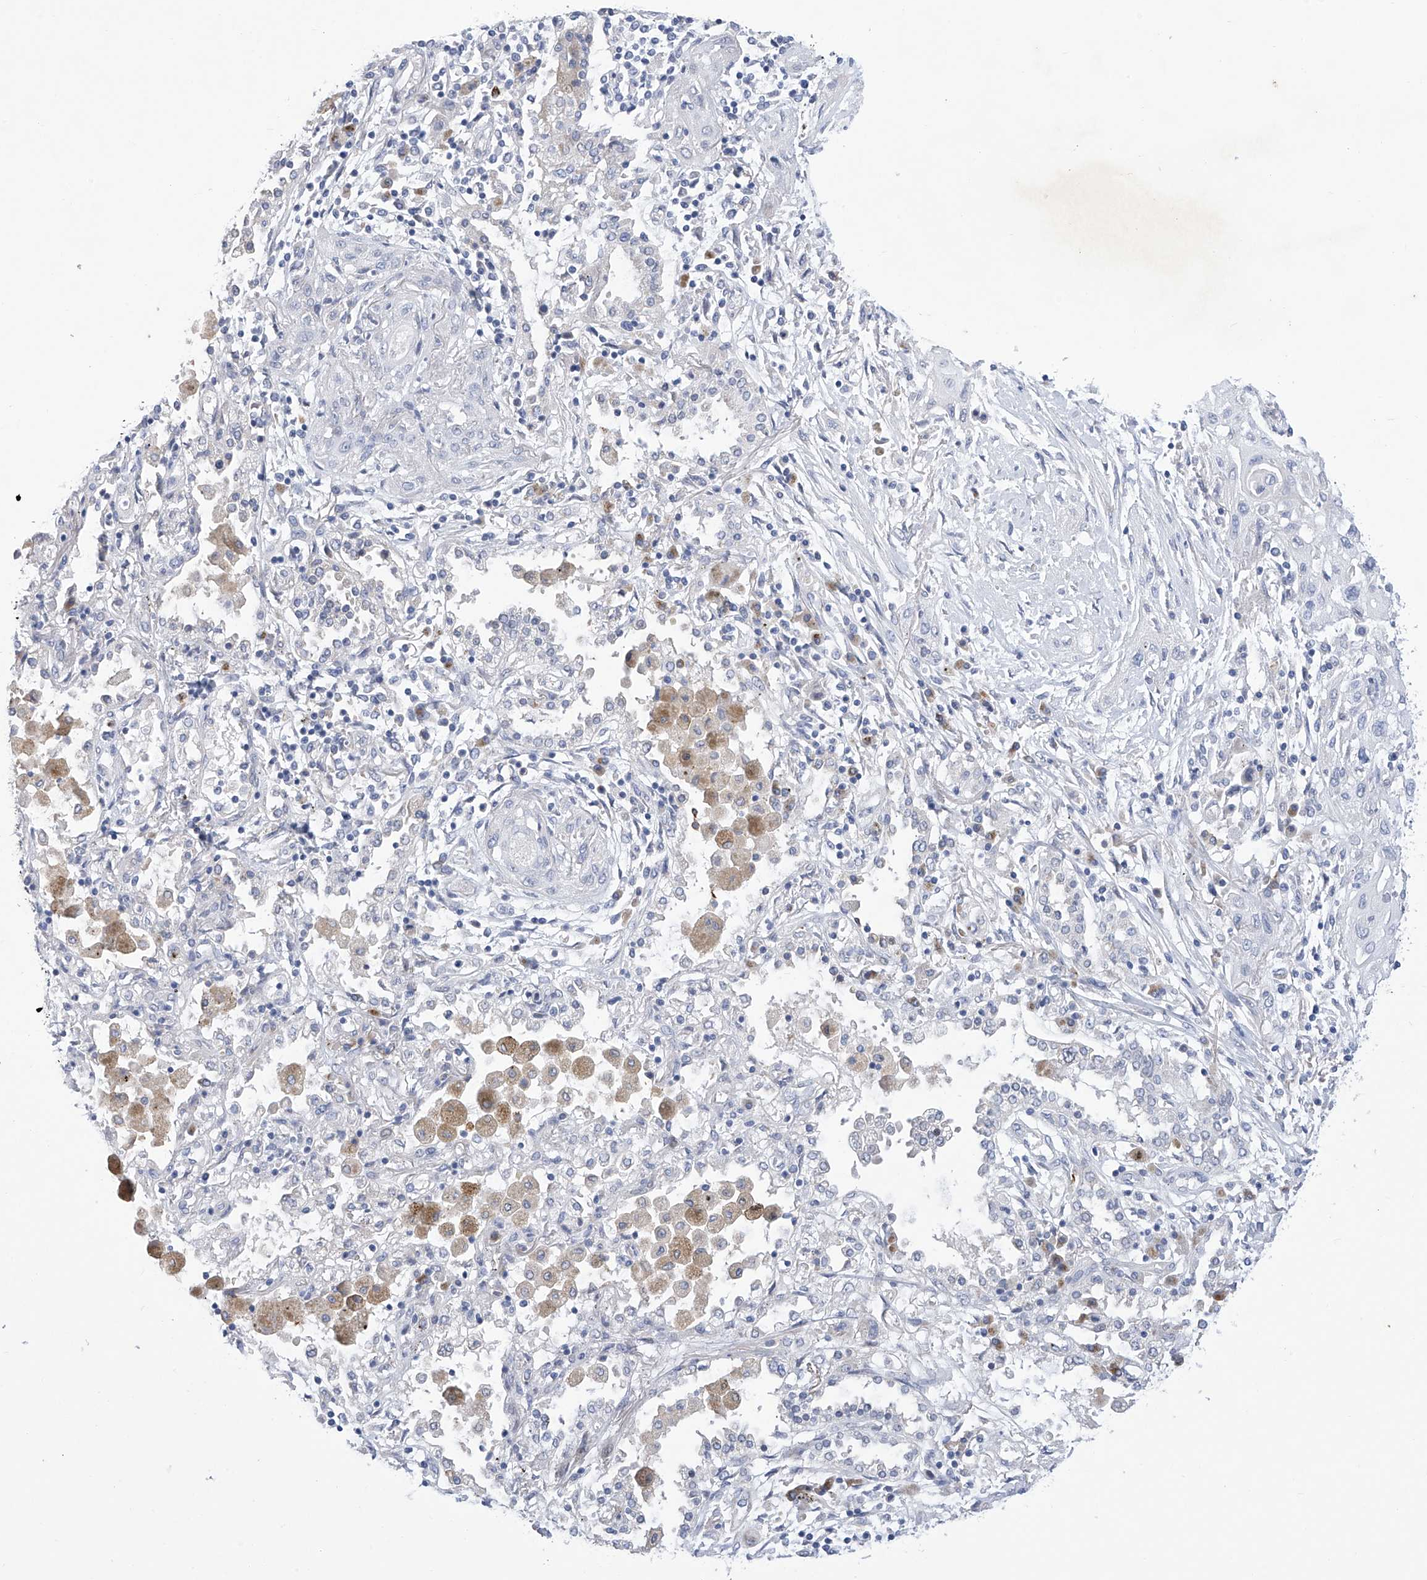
{"staining": {"intensity": "negative", "quantity": "none", "location": "none"}, "tissue": "lung cancer", "cell_type": "Tumor cells", "image_type": "cancer", "snomed": [{"axis": "morphology", "description": "Squamous cell carcinoma, NOS"}, {"axis": "topography", "description": "Lung"}], "caption": "High magnification brightfield microscopy of lung cancer stained with DAB (3,3'-diaminobenzidine) (brown) and counterstained with hematoxylin (blue): tumor cells show no significant expression. Brightfield microscopy of immunohistochemistry (IHC) stained with DAB (brown) and hematoxylin (blue), captured at high magnification.", "gene": "SLCO4A1", "patient": {"sex": "female", "age": 47}}